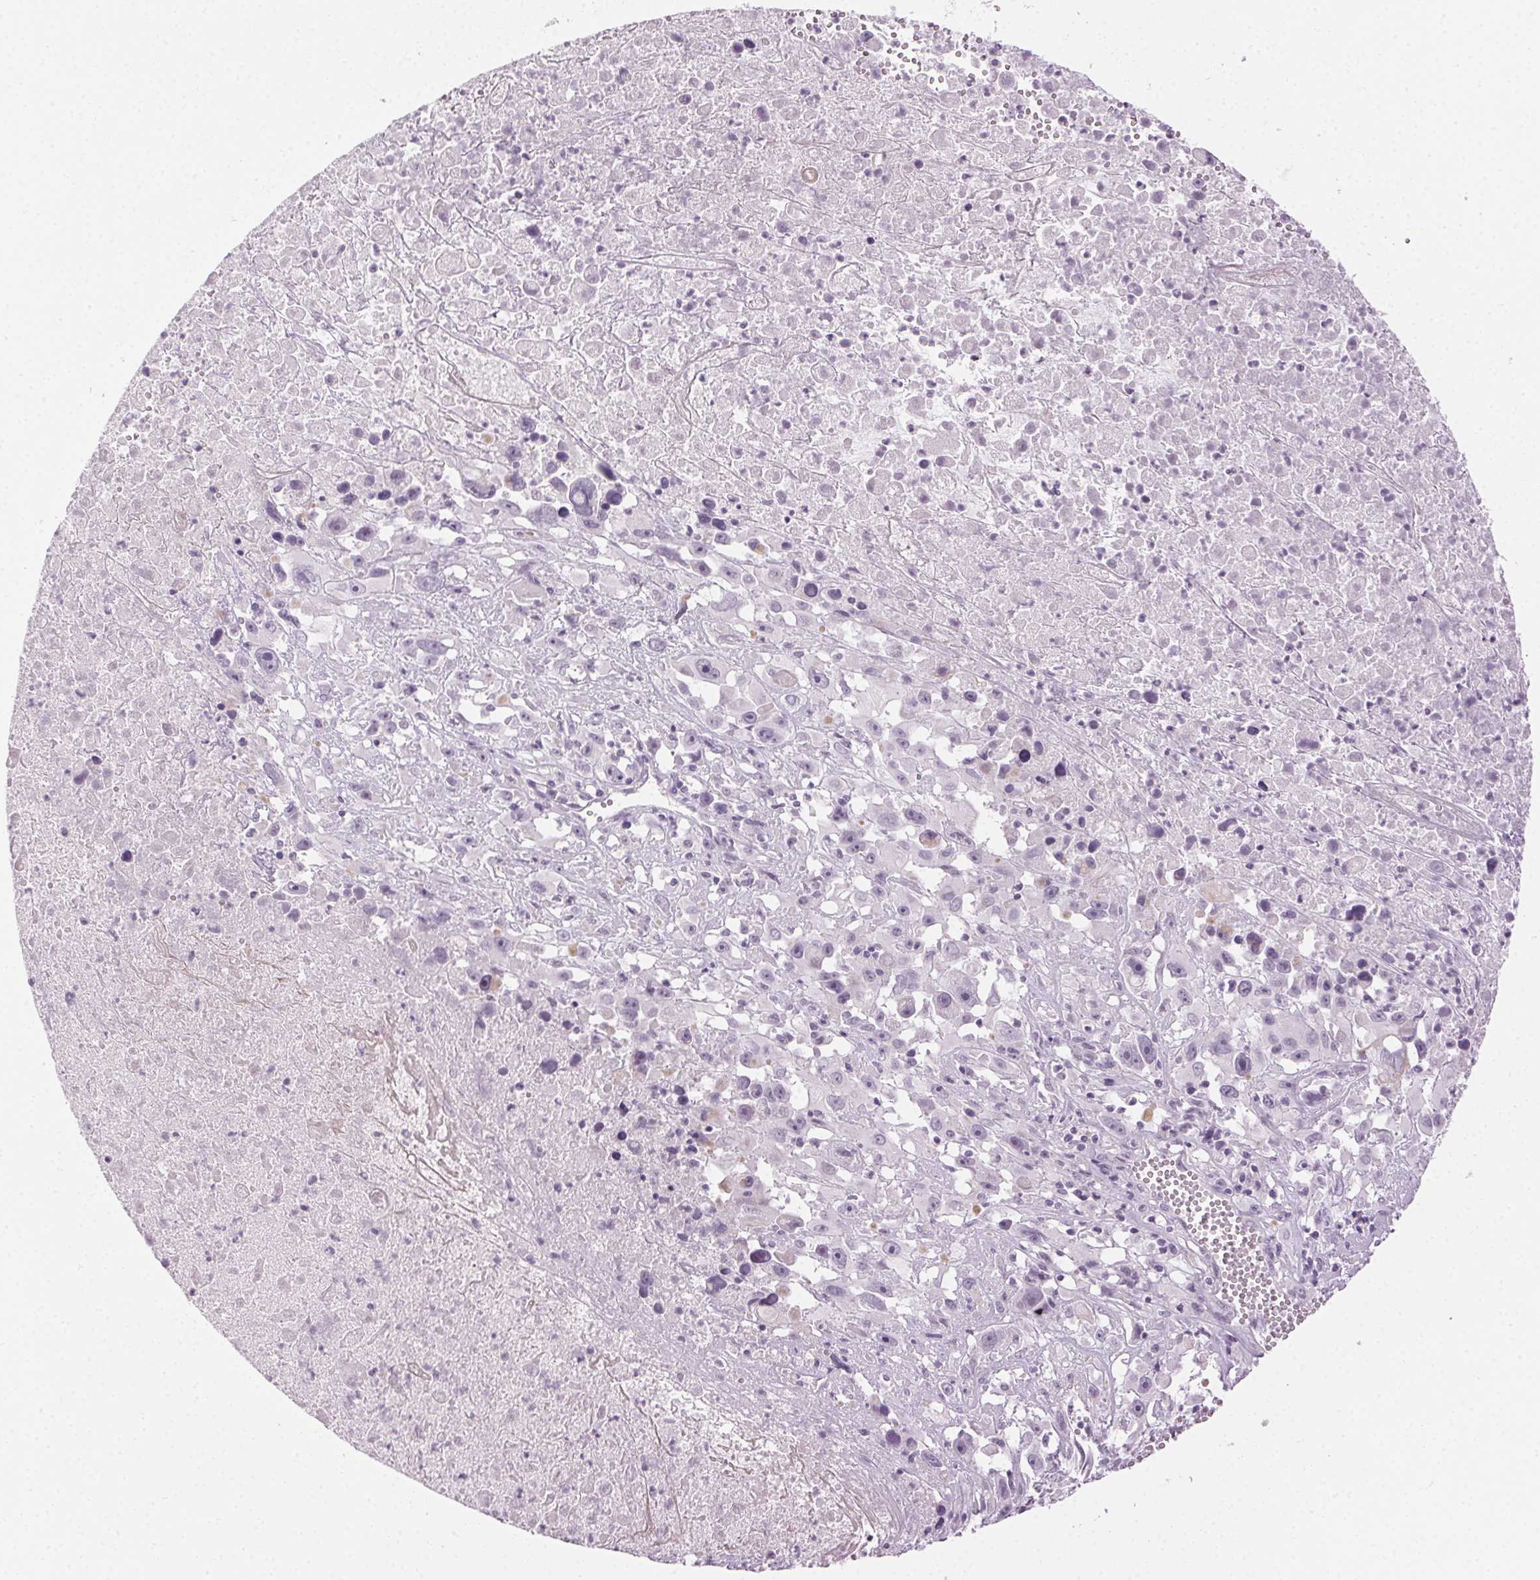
{"staining": {"intensity": "negative", "quantity": "none", "location": "none"}, "tissue": "melanoma", "cell_type": "Tumor cells", "image_type": "cancer", "snomed": [{"axis": "morphology", "description": "Malignant melanoma, Metastatic site"}, {"axis": "topography", "description": "Soft tissue"}], "caption": "Malignant melanoma (metastatic site) was stained to show a protein in brown. There is no significant positivity in tumor cells.", "gene": "AIF1L", "patient": {"sex": "male", "age": 50}}